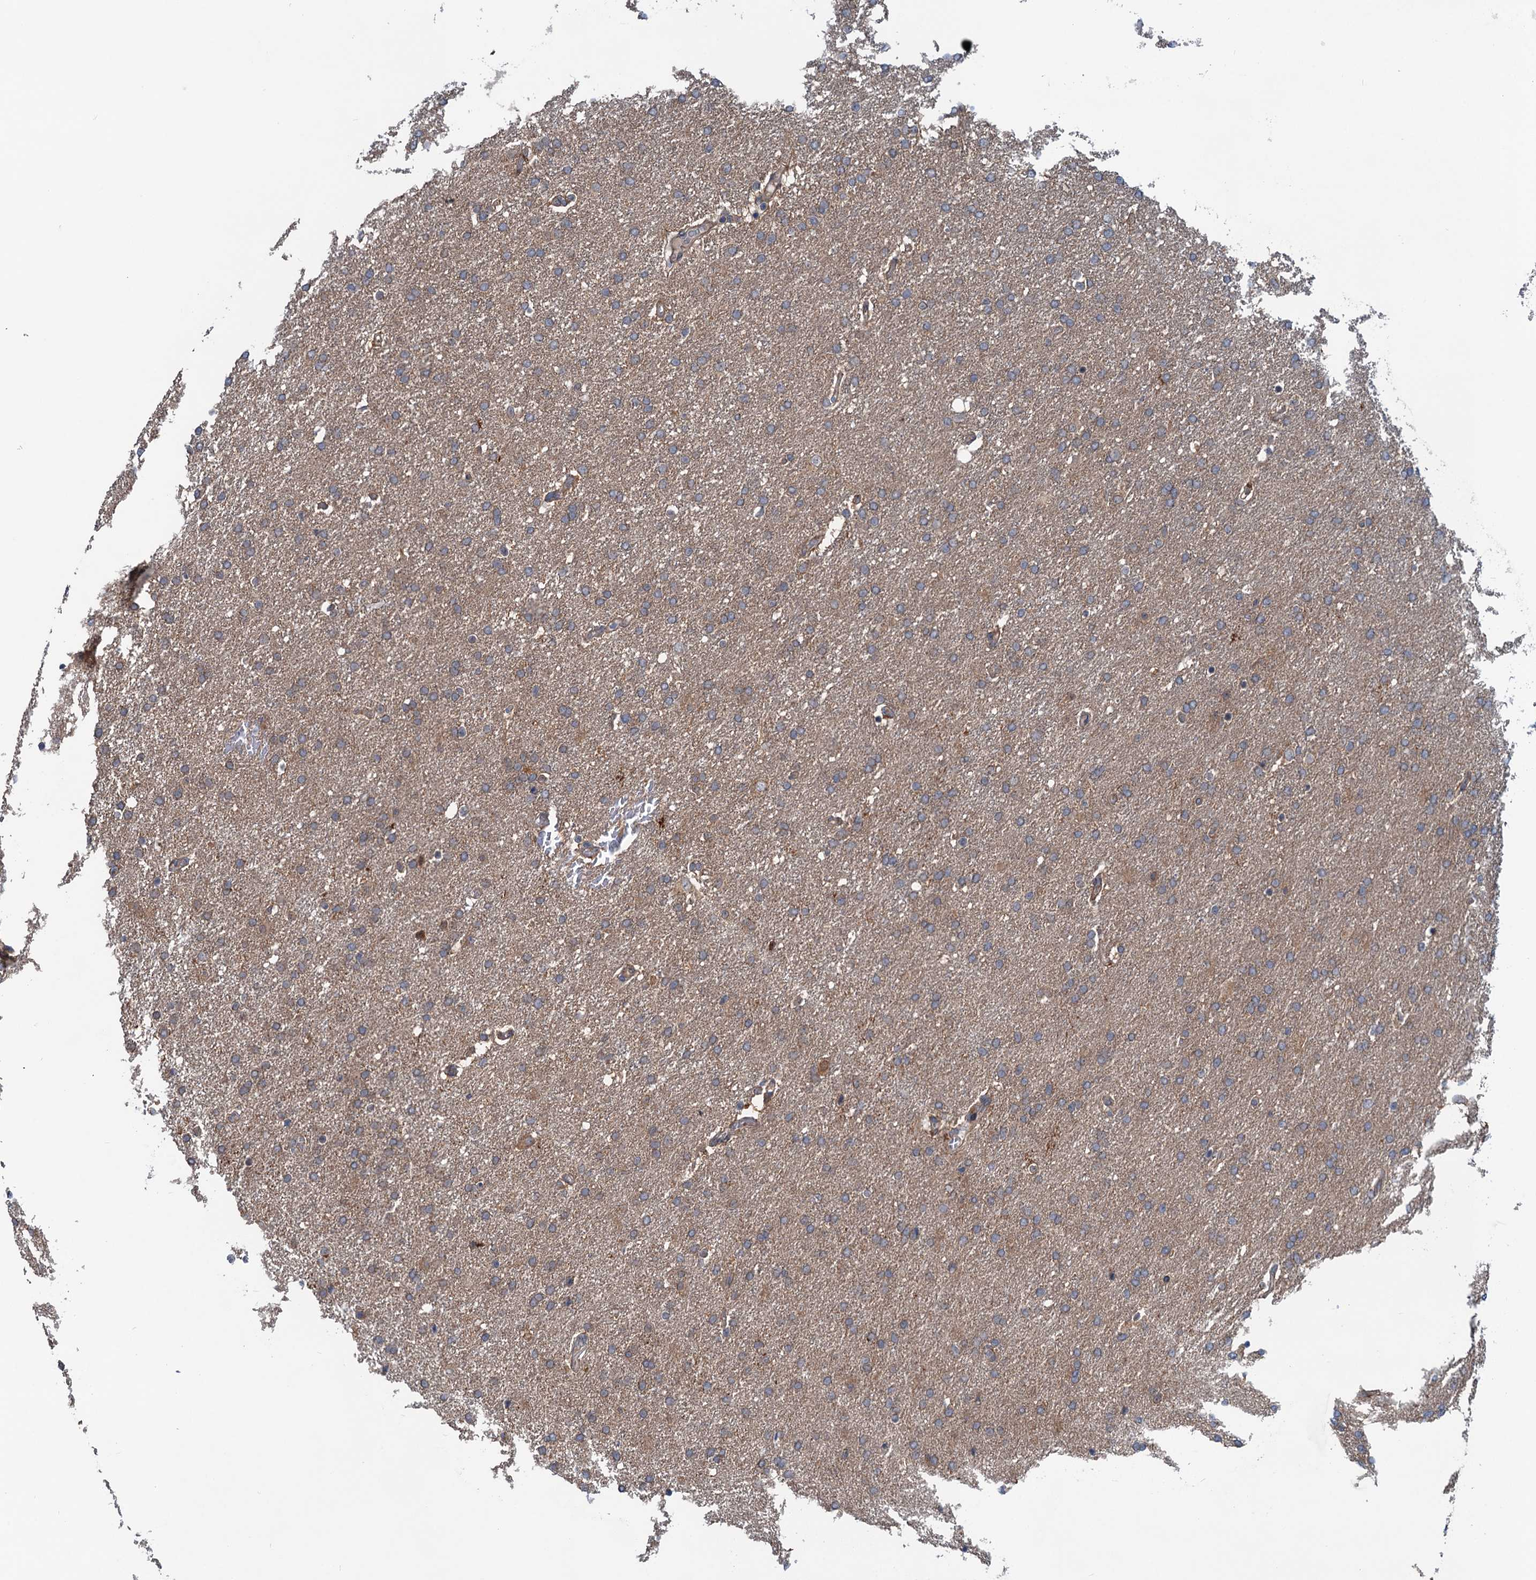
{"staining": {"intensity": "weak", "quantity": "25%-75%", "location": "cytoplasmic/membranous"}, "tissue": "glioma", "cell_type": "Tumor cells", "image_type": "cancer", "snomed": [{"axis": "morphology", "description": "Glioma, malignant, High grade"}, {"axis": "topography", "description": "Brain"}], "caption": "Immunohistochemical staining of glioma shows weak cytoplasmic/membranous protein positivity in about 25%-75% of tumor cells.", "gene": "DYNC2I2", "patient": {"sex": "male", "age": 72}}